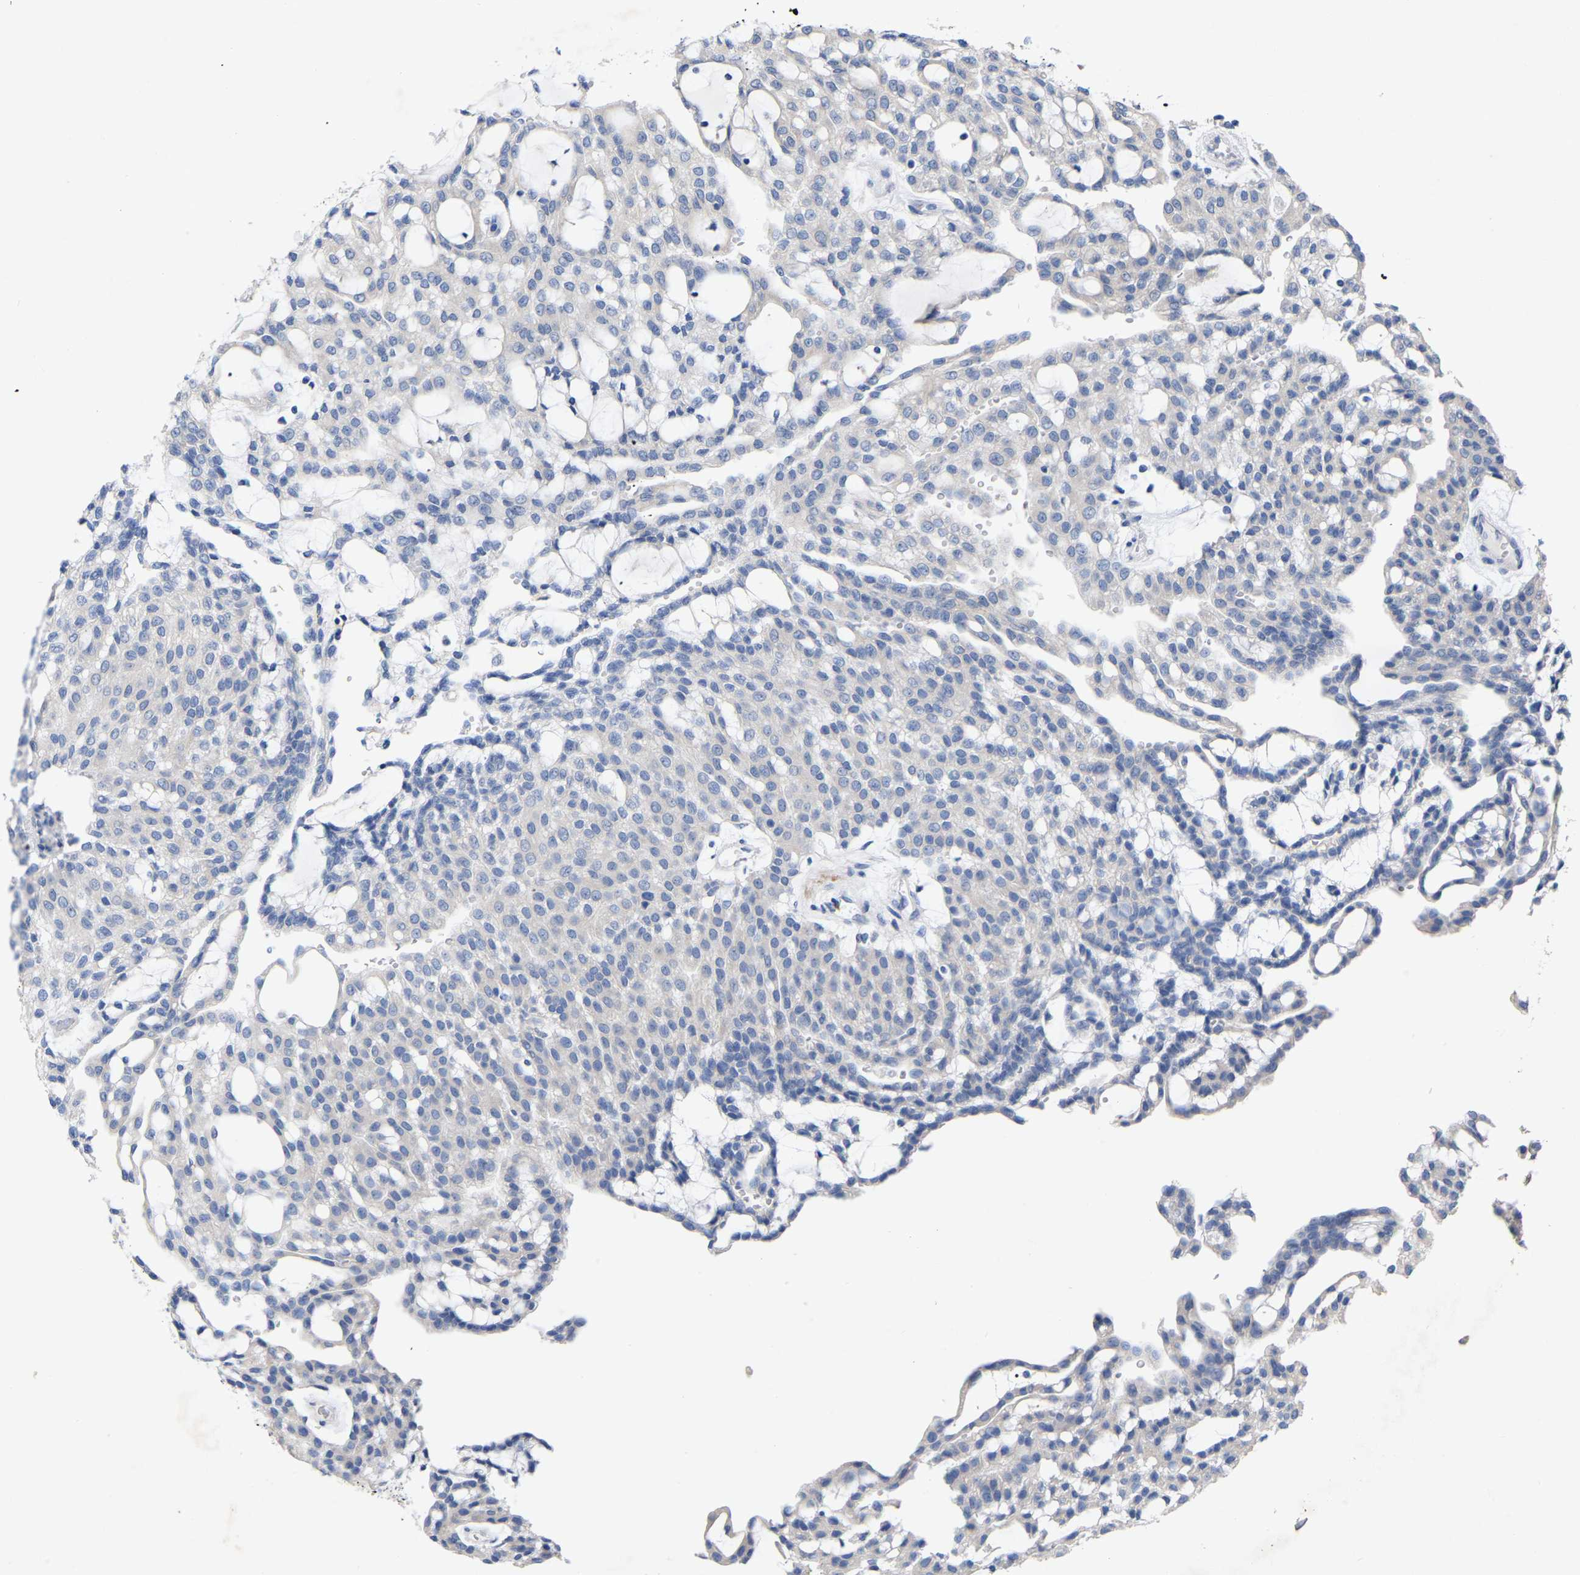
{"staining": {"intensity": "negative", "quantity": "none", "location": "none"}, "tissue": "renal cancer", "cell_type": "Tumor cells", "image_type": "cancer", "snomed": [{"axis": "morphology", "description": "Adenocarcinoma, NOS"}, {"axis": "topography", "description": "Kidney"}], "caption": "High magnification brightfield microscopy of renal cancer (adenocarcinoma) stained with DAB (3,3'-diaminobenzidine) (brown) and counterstained with hematoxylin (blue): tumor cells show no significant expression.", "gene": "STRIP2", "patient": {"sex": "male", "age": 63}}